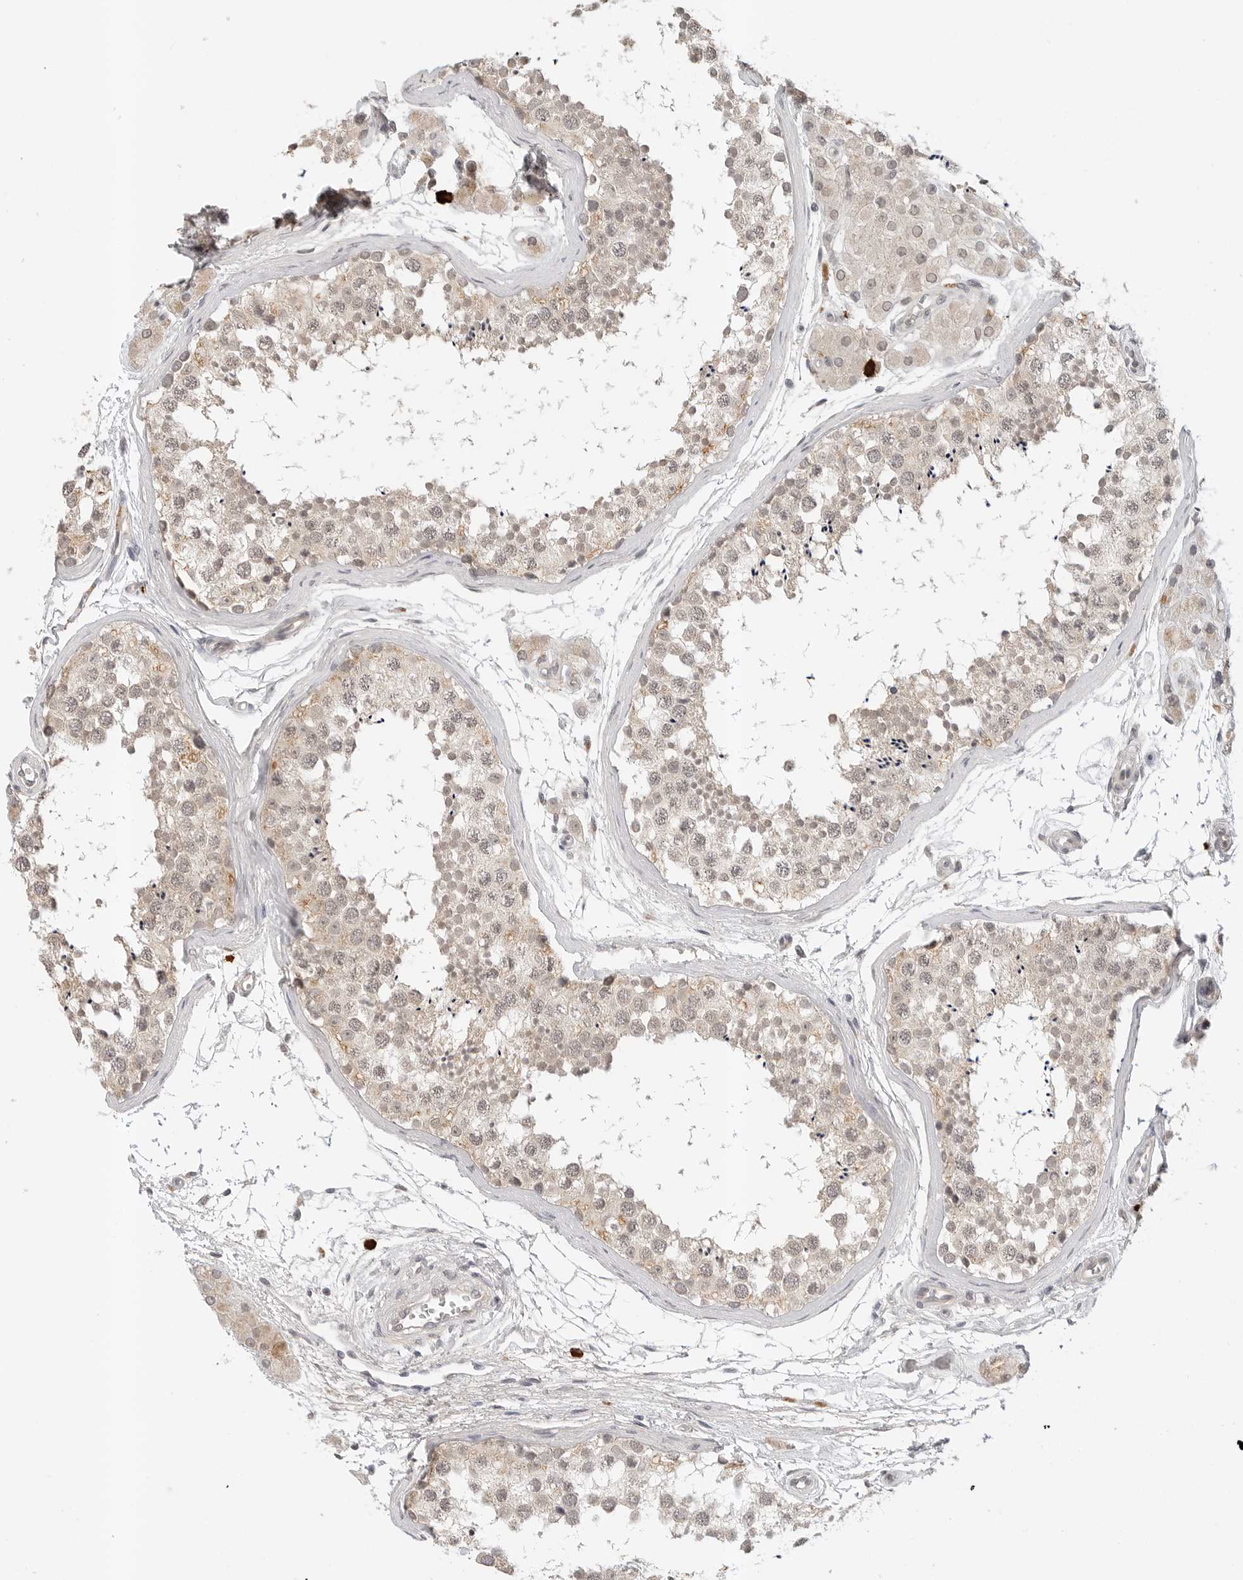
{"staining": {"intensity": "weak", "quantity": "25%-75%", "location": "cytoplasmic/membranous"}, "tissue": "testis", "cell_type": "Cells in seminiferous ducts", "image_type": "normal", "snomed": [{"axis": "morphology", "description": "Normal tissue, NOS"}, {"axis": "topography", "description": "Testis"}], "caption": "Cells in seminiferous ducts exhibit low levels of weak cytoplasmic/membranous positivity in approximately 25%-75% of cells in benign testis.", "gene": "IL24", "patient": {"sex": "male", "age": 56}}